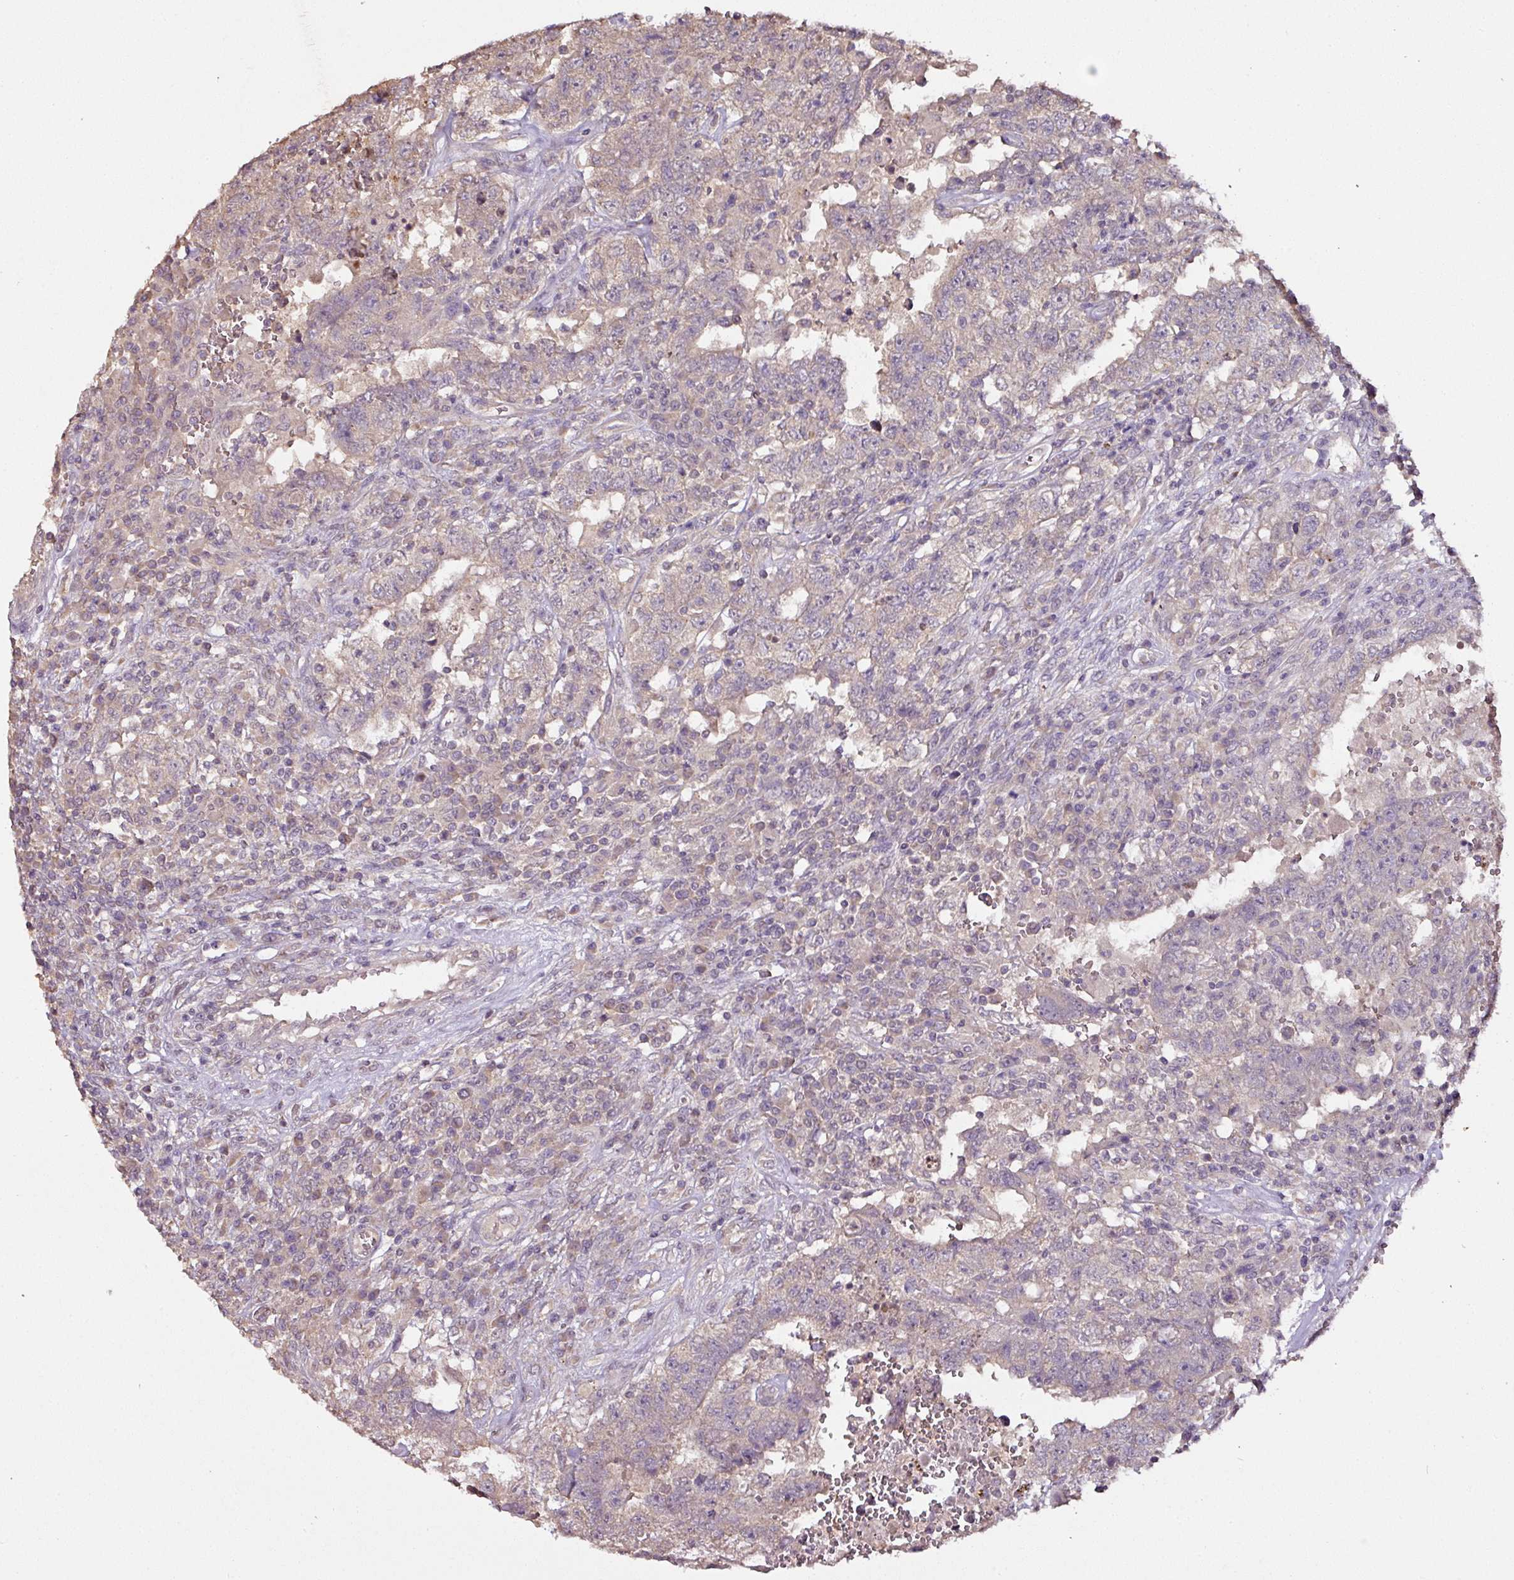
{"staining": {"intensity": "weak", "quantity": "25%-75%", "location": "cytoplasmic/membranous"}, "tissue": "testis cancer", "cell_type": "Tumor cells", "image_type": "cancer", "snomed": [{"axis": "morphology", "description": "Carcinoma, Embryonal, NOS"}, {"axis": "topography", "description": "Testis"}], "caption": "The photomicrograph shows immunohistochemical staining of testis cancer. There is weak cytoplasmic/membranous positivity is present in approximately 25%-75% of tumor cells.", "gene": "RPL38", "patient": {"sex": "male", "age": 26}}